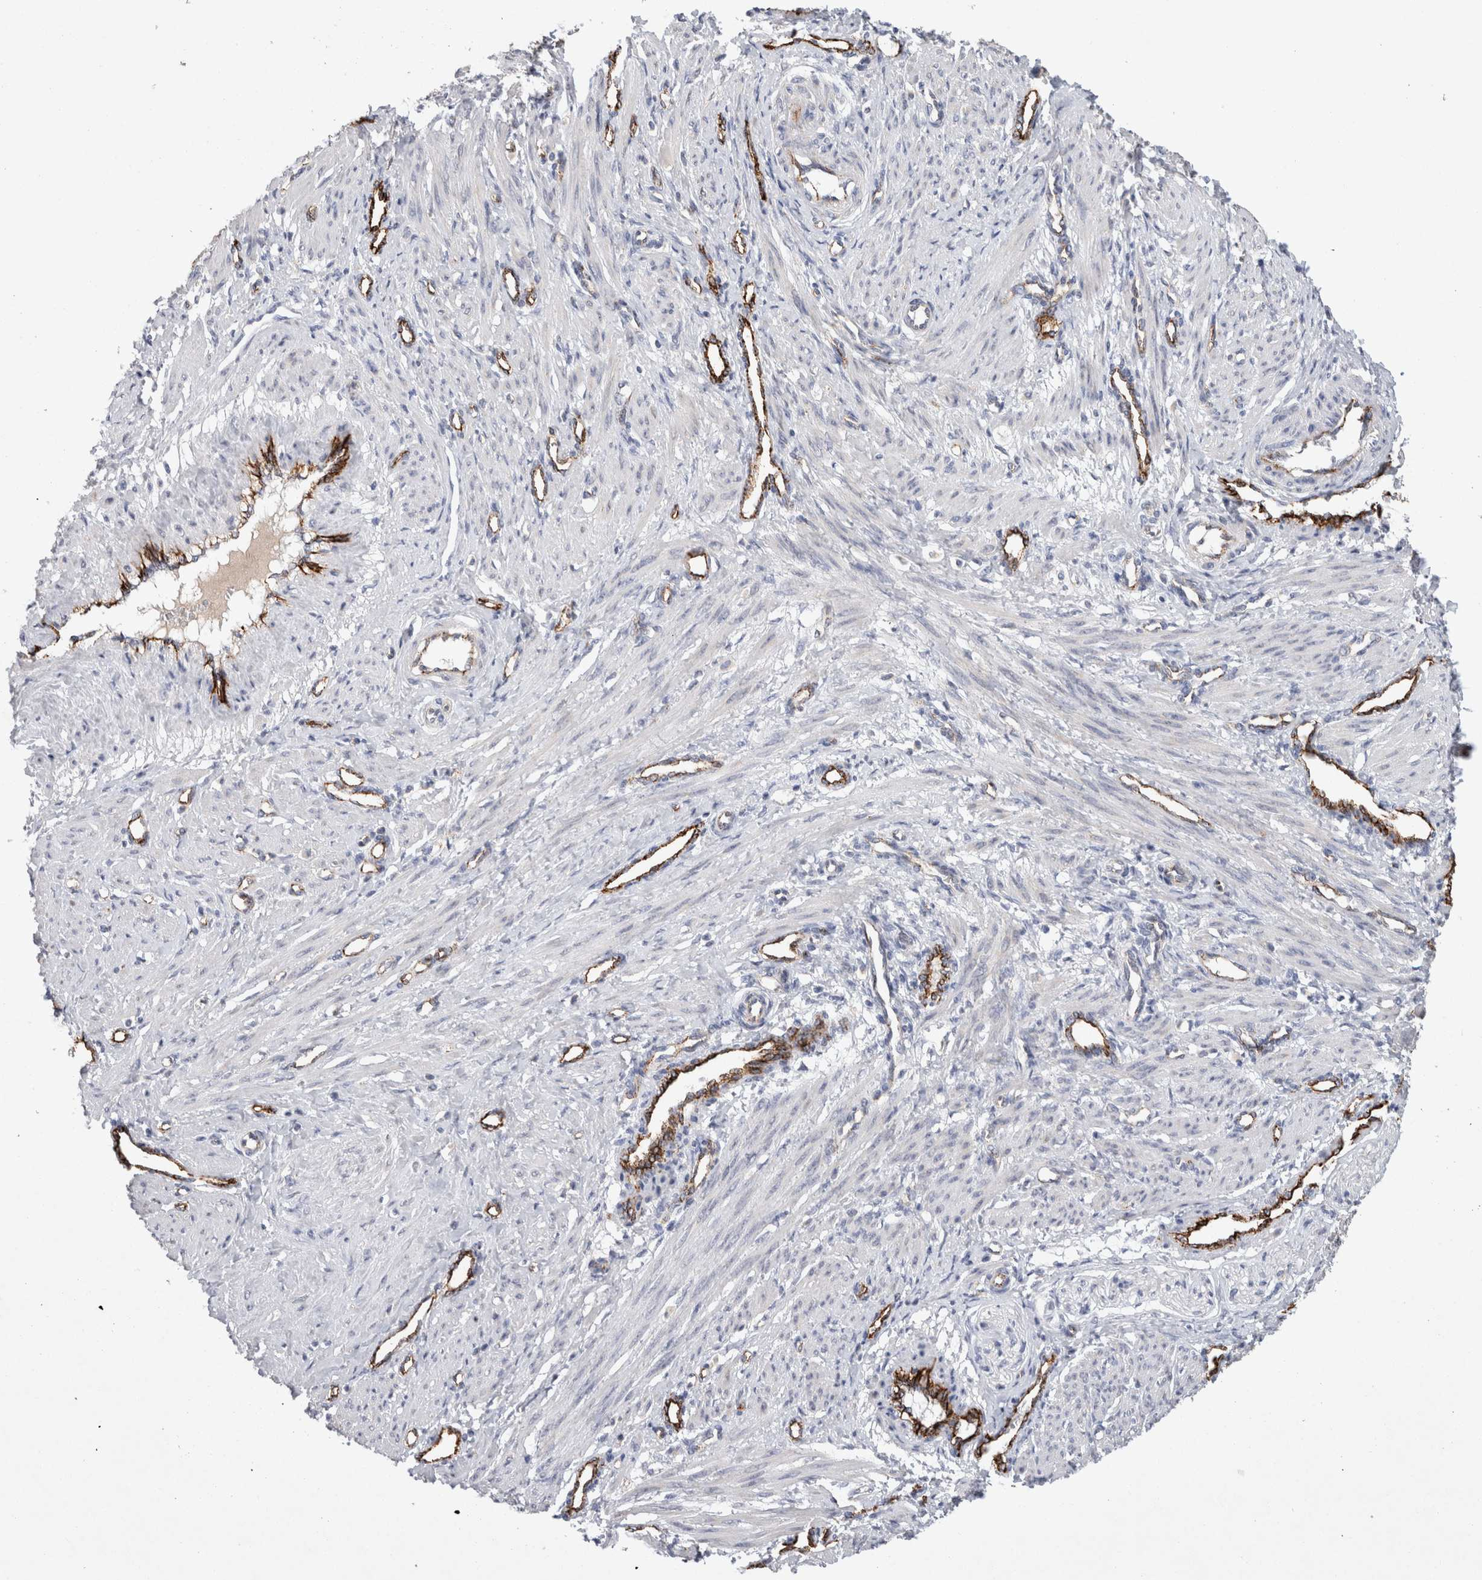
{"staining": {"intensity": "negative", "quantity": "none", "location": "none"}, "tissue": "smooth muscle", "cell_type": "Smooth muscle cells", "image_type": "normal", "snomed": [{"axis": "morphology", "description": "Normal tissue, NOS"}, {"axis": "topography", "description": "Endometrium"}], "caption": "Photomicrograph shows no protein expression in smooth muscle cells of normal smooth muscle.", "gene": "IARS2", "patient": {"sex": "female", "age": 33}}